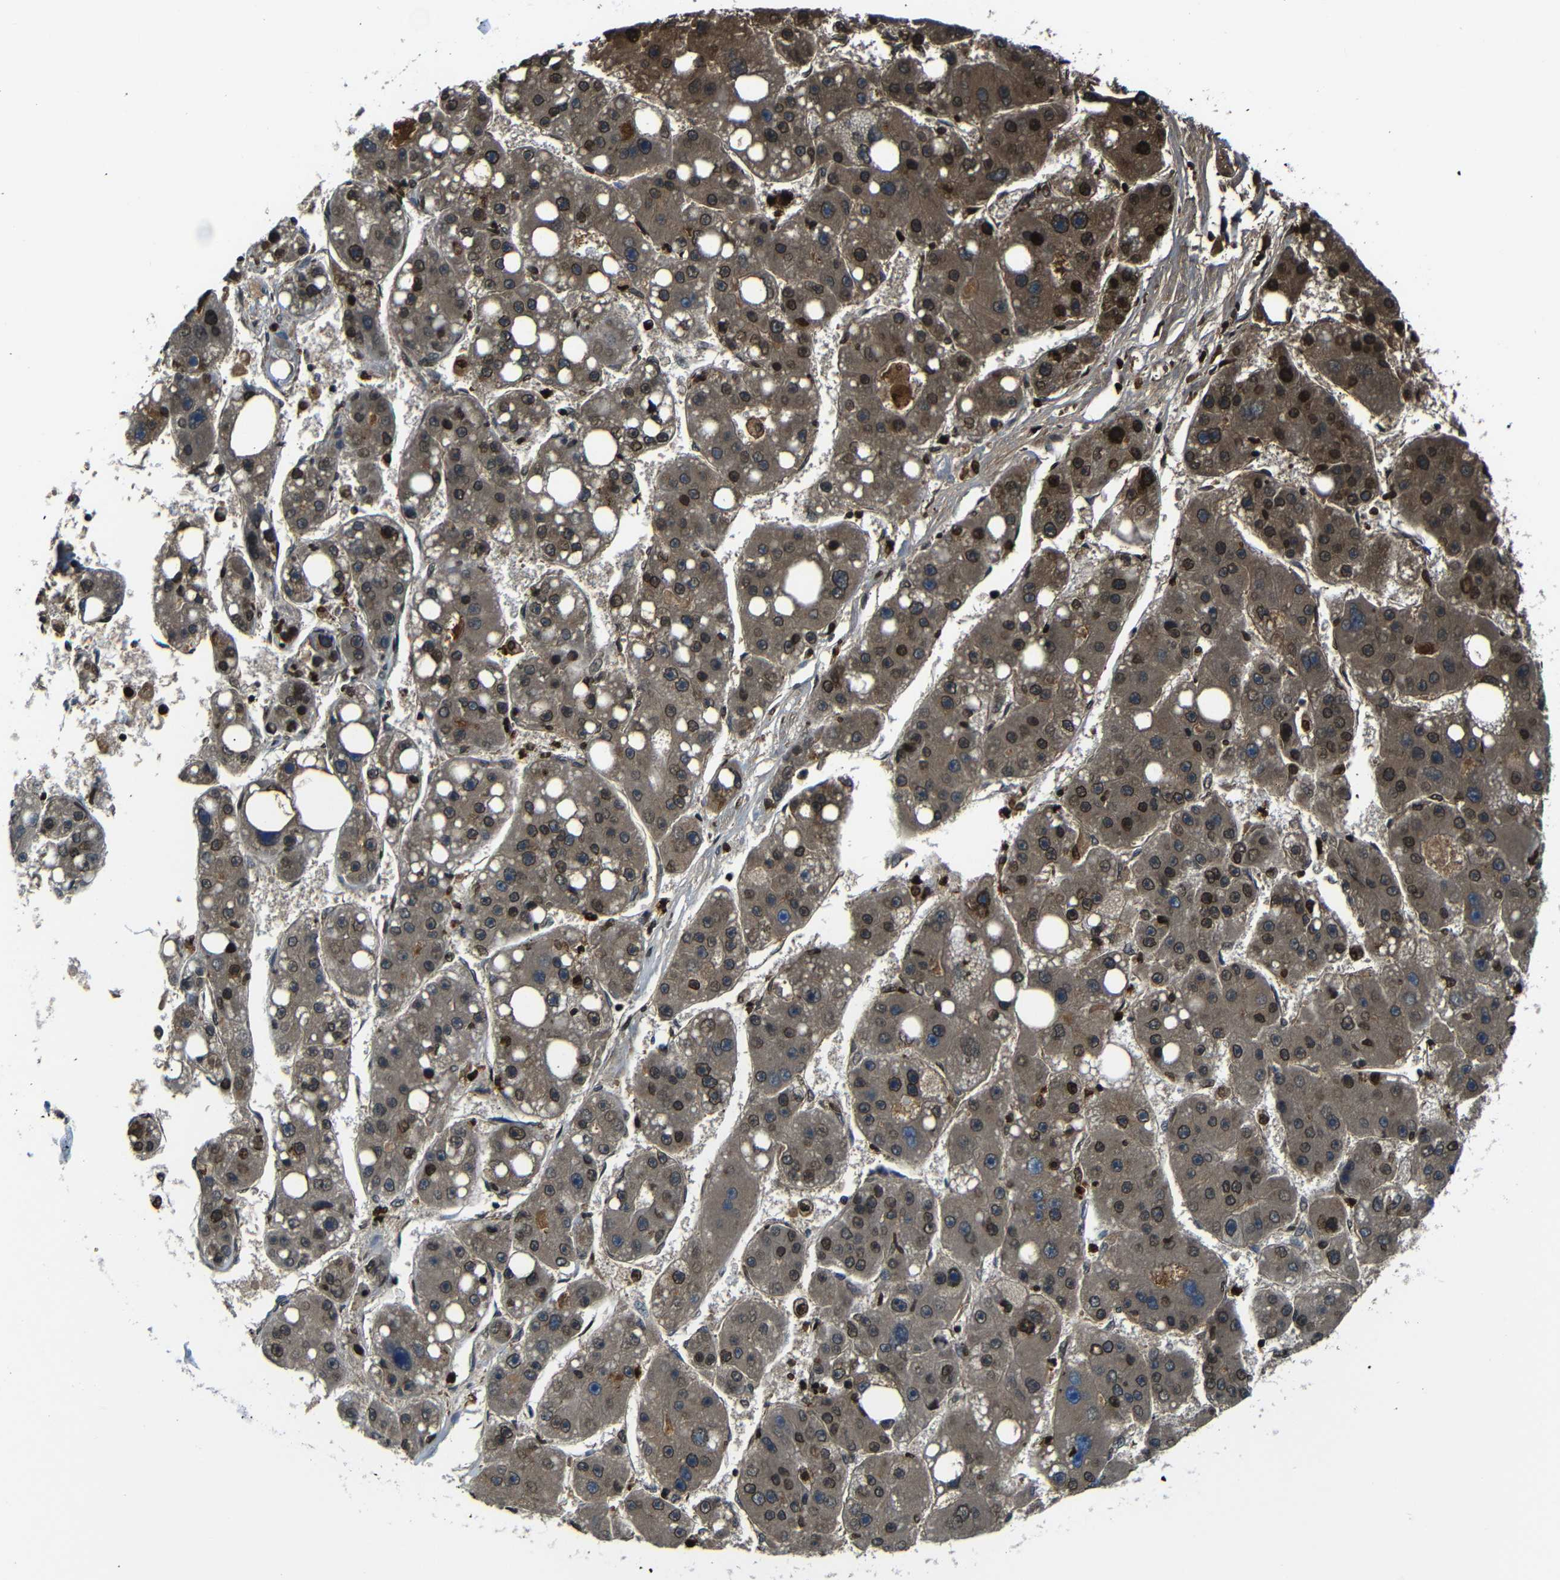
{"staining": {"intensity": "moderate", "quantity": "25%-75%", "location": "cytoplasmic/membranous,nuclear"}, "tissue": "liver cancer", "cell_type": "Tumor cells", "image_type": "cancer", "snomed": [{"axis": "morphology", "description": "Carcinoma, Hepatocellular, NOS"}, {"axis": "topography", "description": "Liver"}], "caption": "DAB (3,3'-diaminobenzidine) immunohistochemical staining of liver cancer (hepatocellular carcinoma) demonstrates moderate cytoplasmic/membranous and nuclear protein staining in about 25%-75% of tumor cells. (DAB = brown stain, brightfield microscopy at high magnification).", "gene": "SERPINA1", "patient": {"sex": "female", "age": 61}}